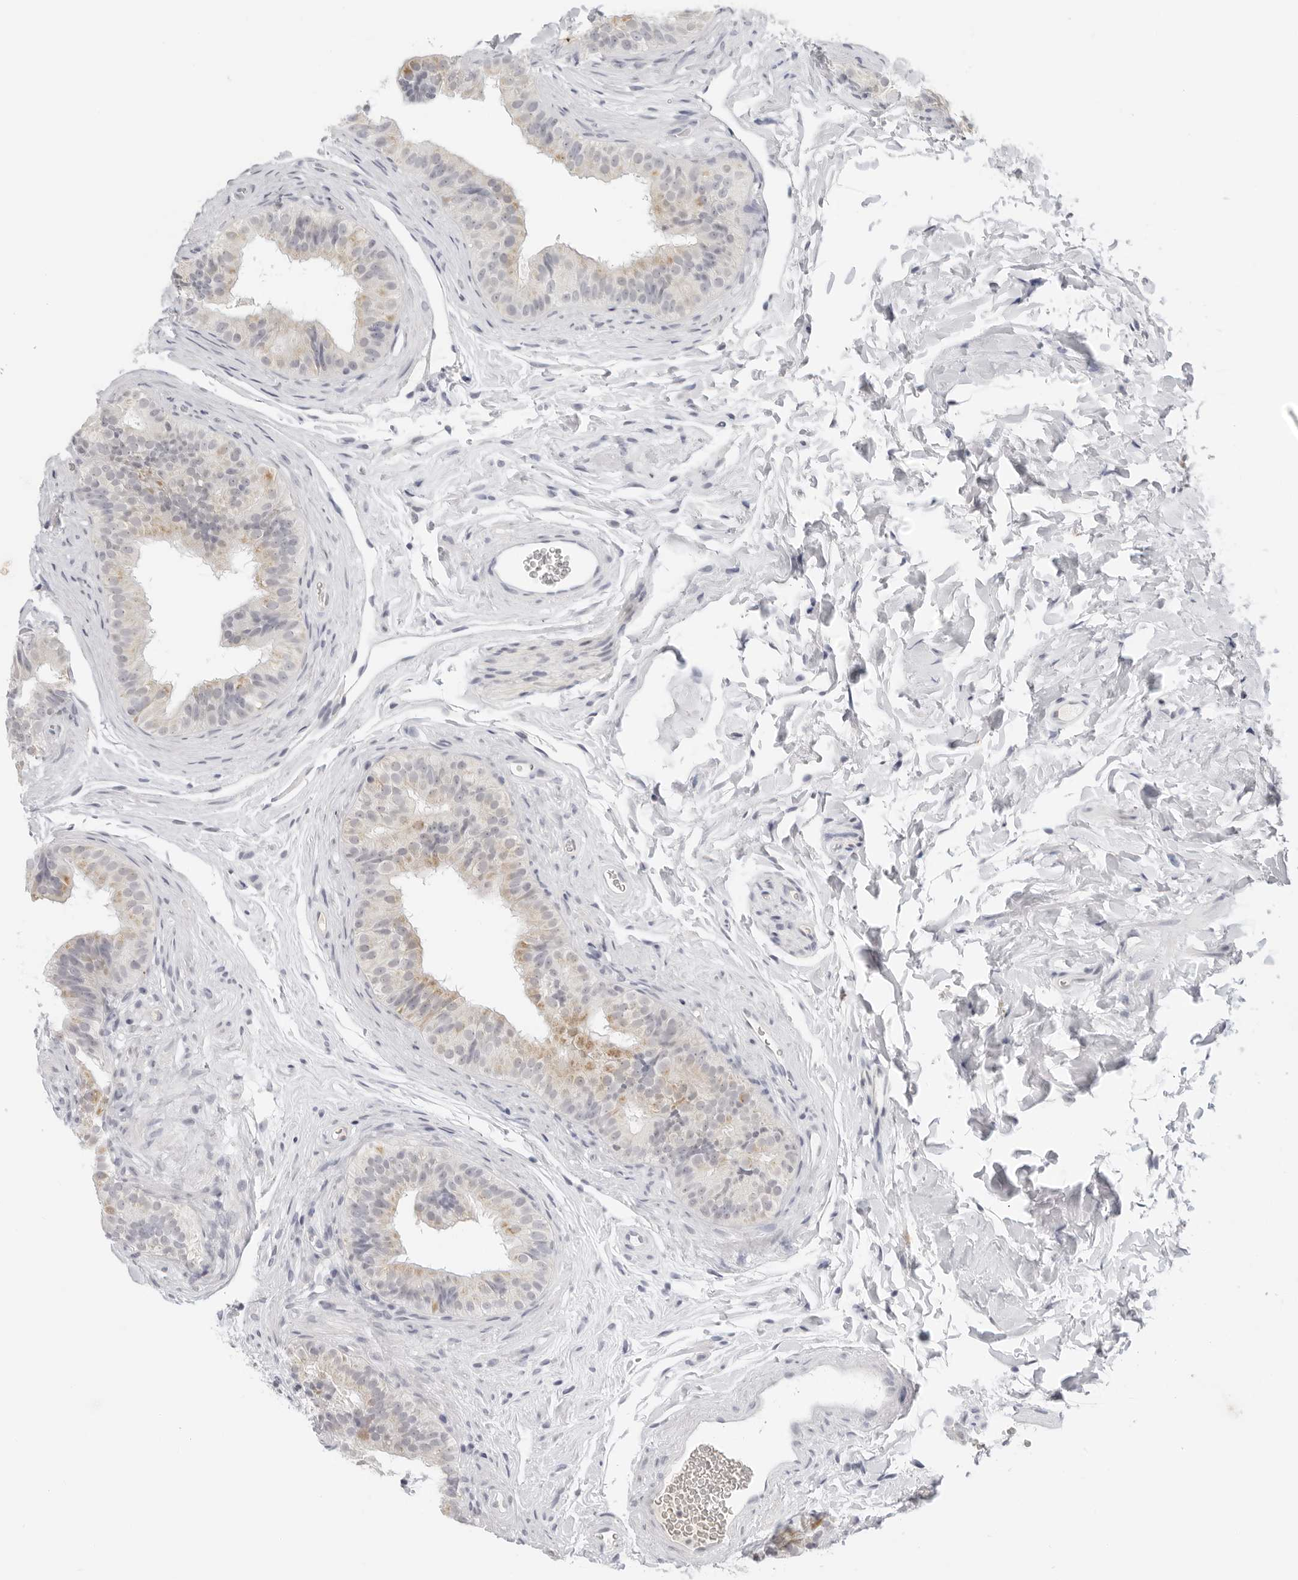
{"staining": {"intensity": "weak", "quantity": "<25%", "location": "cytoplasmic/membranous"}, "tissue": "epididymis", "cell_type": "Glandular cells", "image_type": "normal", "snomed": [{"axis": "morphology", "description": "Normal tissue, NOS"}, {"axis": "topography", "description": "Epididymis"}], "caption": "A histopathology image of epididymis stained for a protein displays no brown staining in glandular cells.", "gene": "EDN2", "patient": {"sex": "male", "age": 49}}